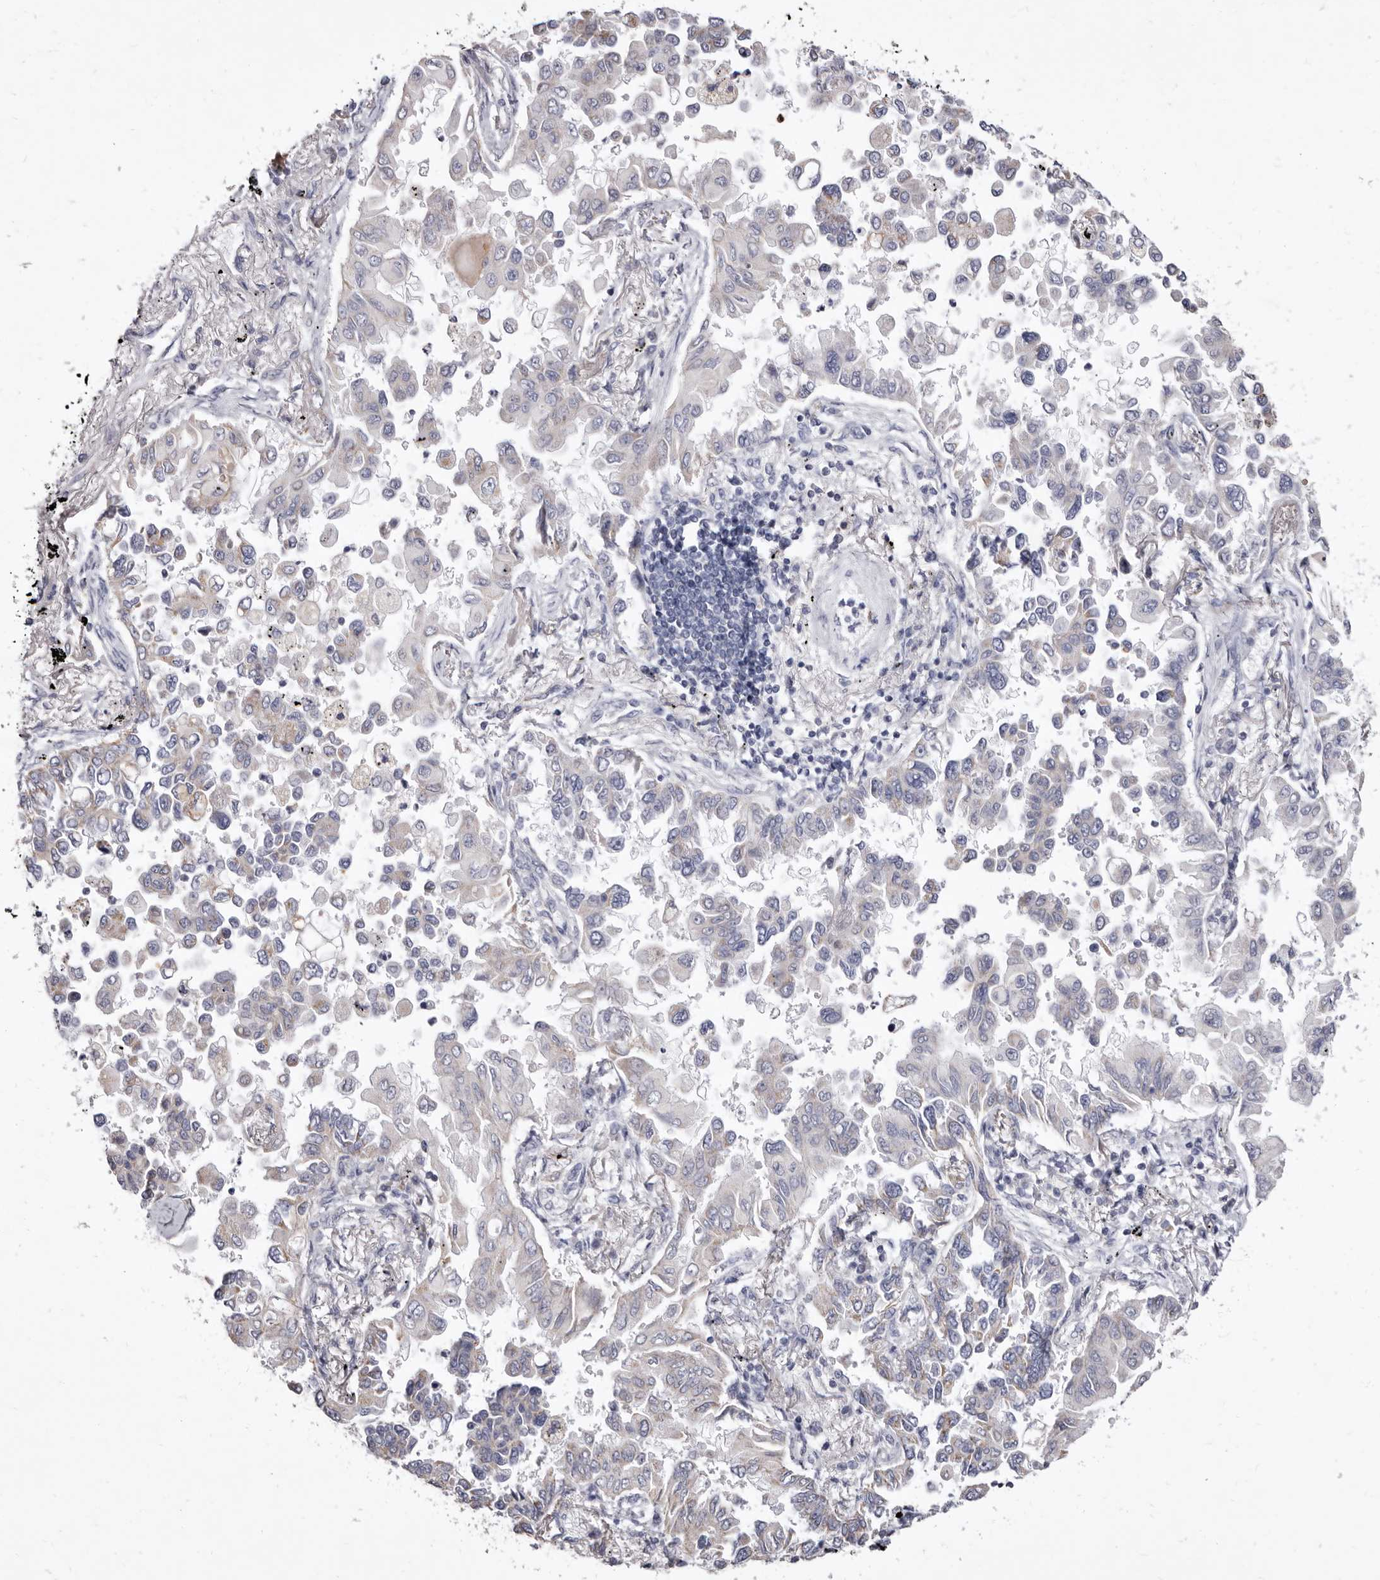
{"staining": {"intensity": "negative", "quantity": "none", "location": "none"}, "tissue": "lung cancer", "cell_type": "Tumor cells", "image_type": "cancer", "snomed": [{"axis": "morphology", "description": "Adenocarcinoma, NOS"}, {"axis": "topography", "description": "Lung"}], "caption": "Lung adenocarcinoma was stained to show a protein in brown. There is no significant staining in tumor cells.", "gene": "CYP2E1", "patient": {"sex": "female", "age": 67}}